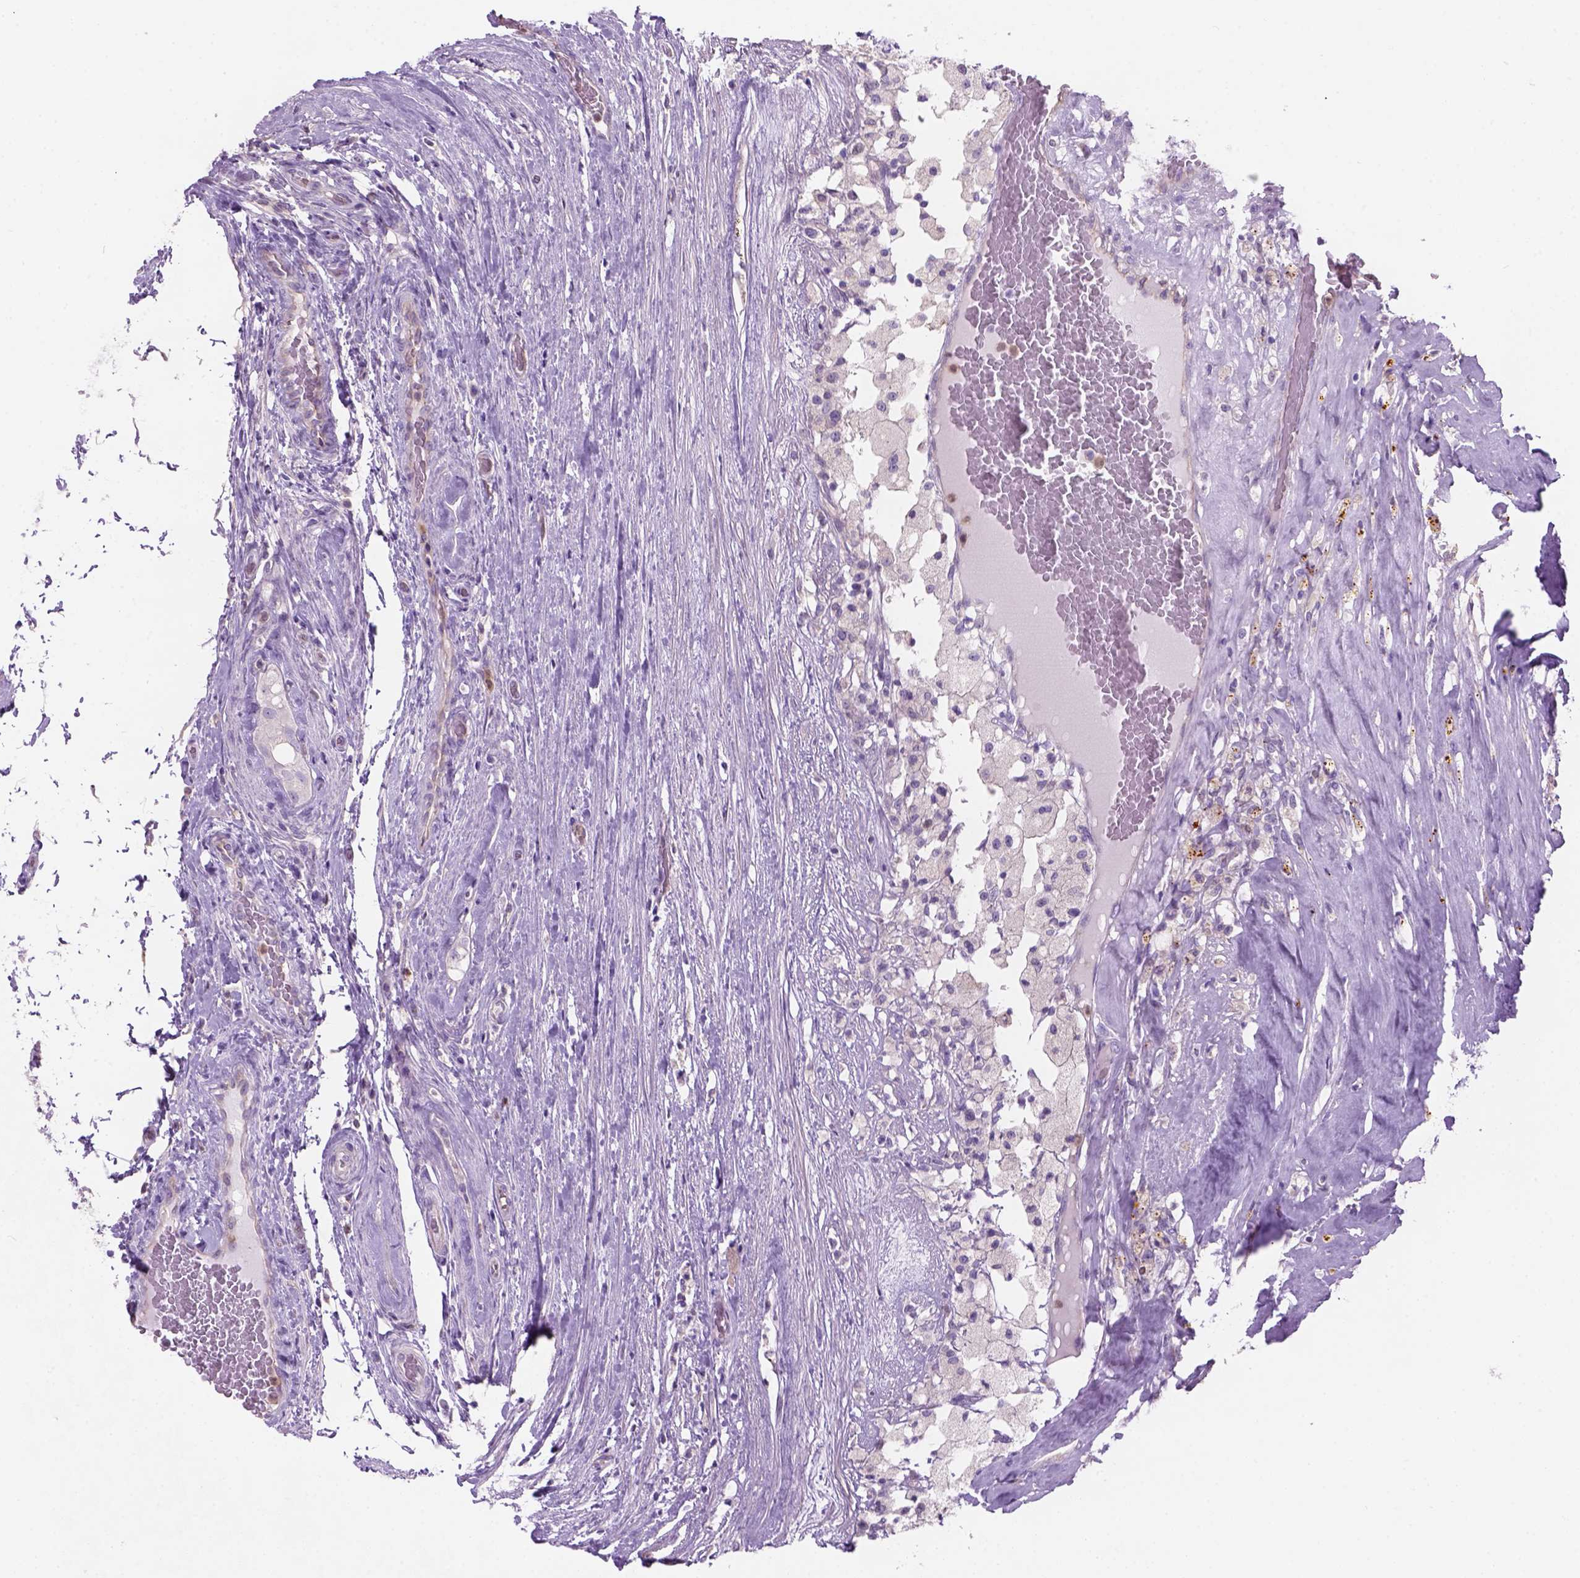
{"staining": {"intensity": "negative", "quantity": "none", "location": "none"}, "tissue": "testis cancer", "cell_type": "Tumor cells", "image_type": "cancer", "snomed": [{"axis": "morphology", "description": "Seminoma, NOS"}, {"axis": "morphology", "description": "Carcinoma, Embryonal, NOS"}, {"axis": "topography", "description": "Testis"}], "caption": "An IHC image of testis embryonal carcinoma is shown. There is no staining in tumor cells of testis embryonal carcinoma. Nuclei are stained in blue.", "gene": "CD84", "patient": {"sex": "male", "age": 41}}